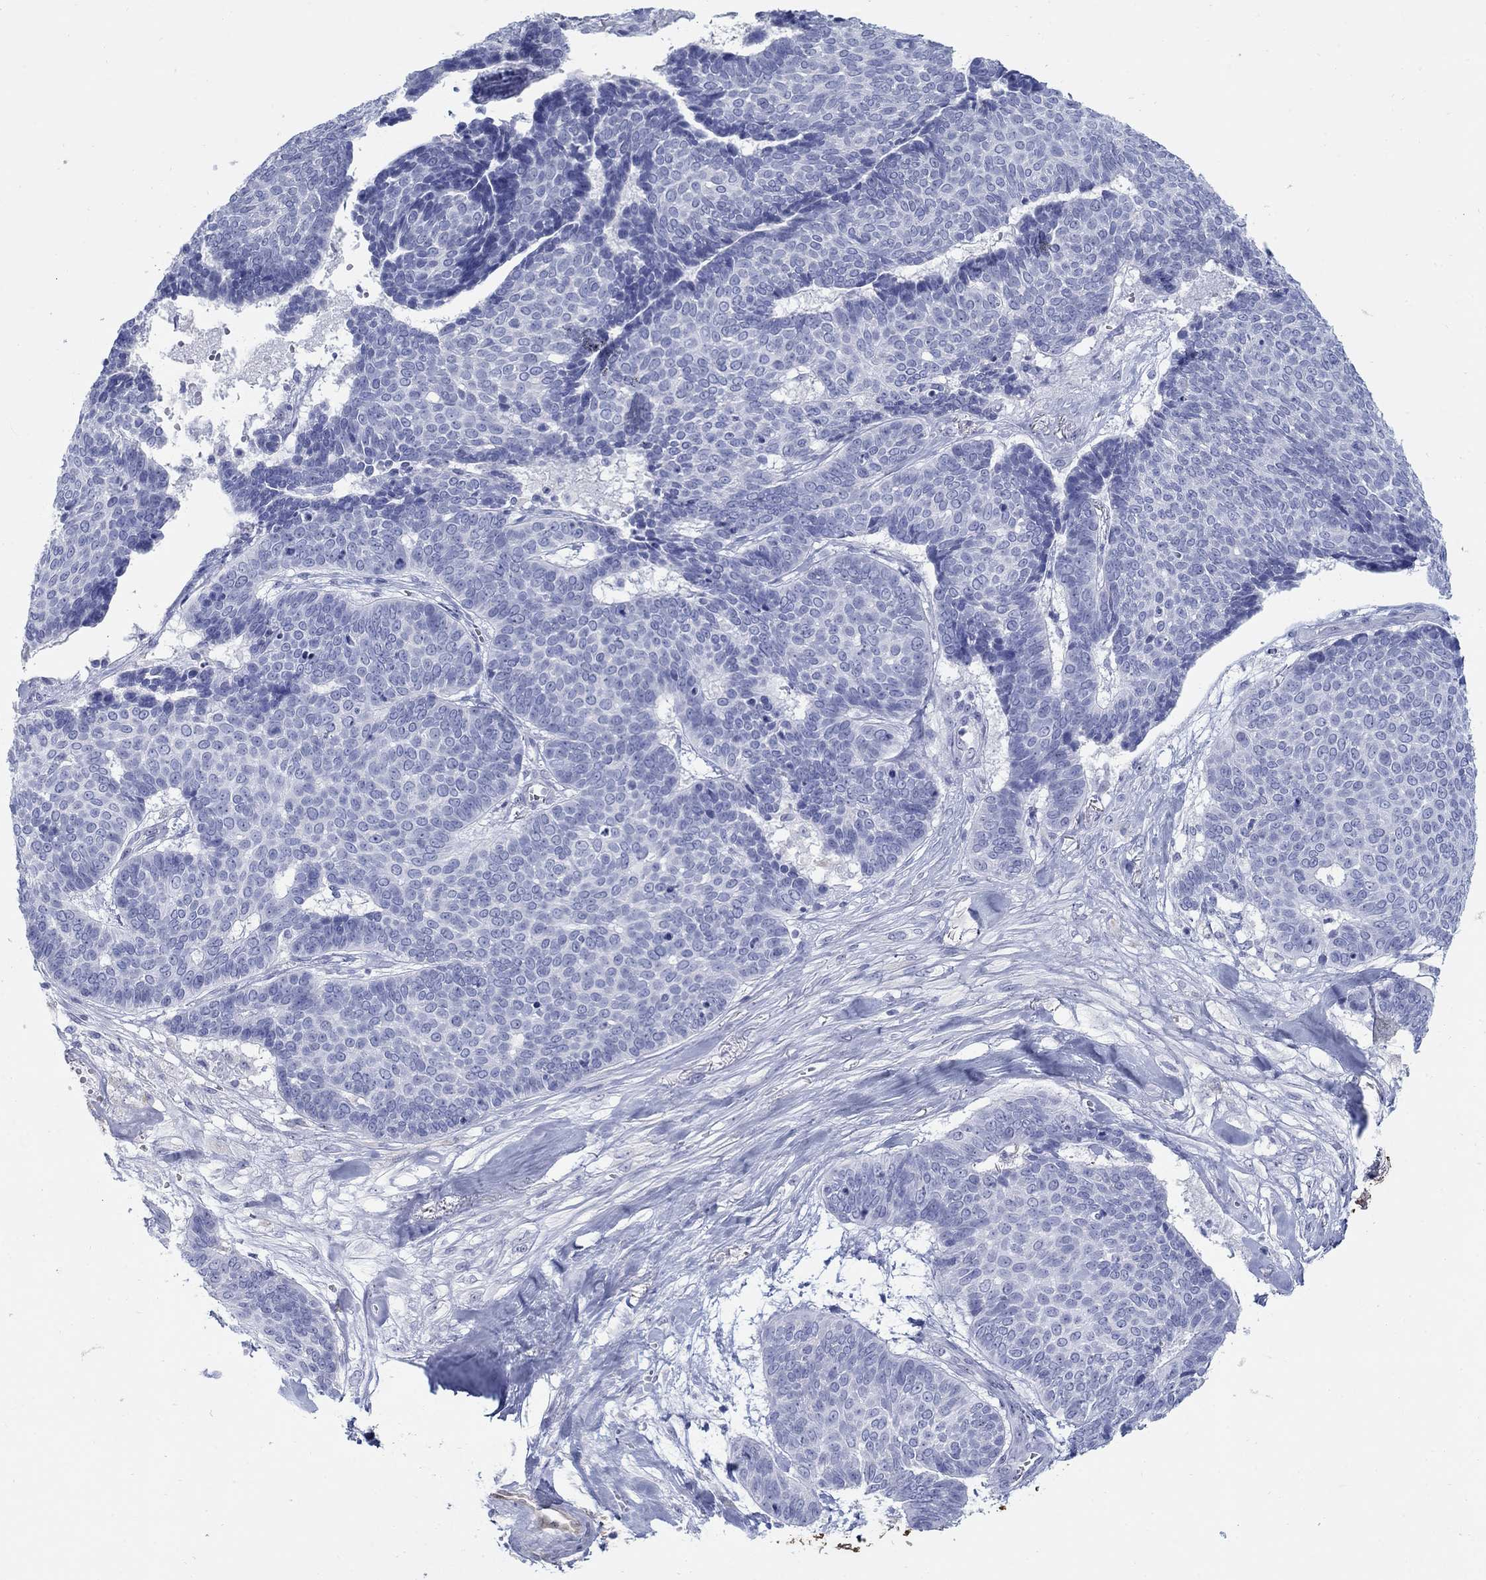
{"staining": {"intensity": "negative", "quantity": "none", "location": "none"}, "tissue": "skin cancer", "cell_type": "Tumor cells", "image_type": "cancer", "snomed": [{"axis": "morphology", "description": "Basal cell carcinoma"}, {"axis": "topography", "description": "Skin"}], "caption": "An immunohistochemistry (IHC) image of skin cancer is shown. There is no staining in tumor cells of skin cancer.", "gene": "AKR1C2", "patient": {"sex": "male", "age": 86}}